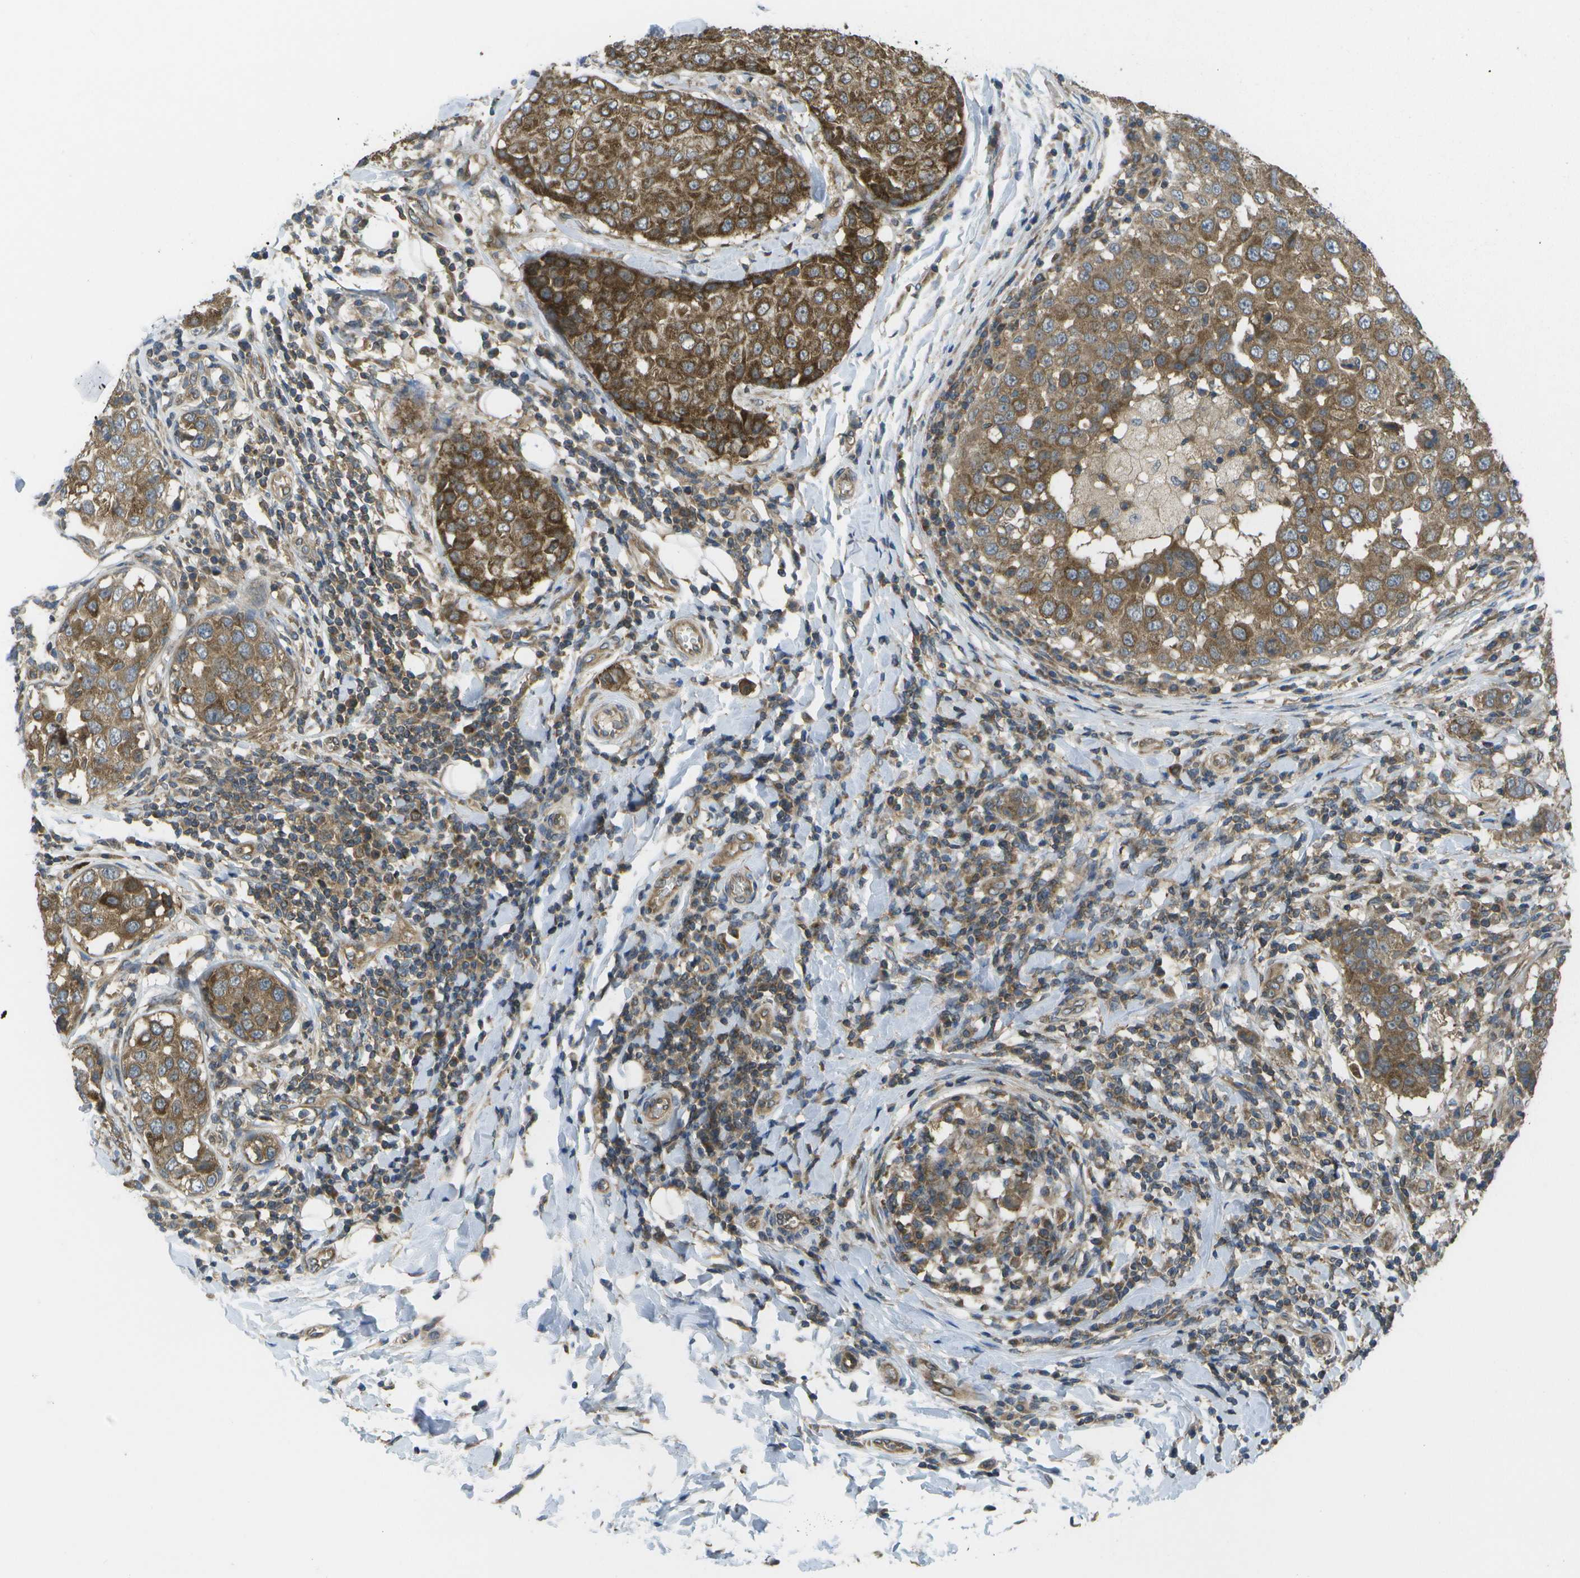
{"staining": {"intensity": "strong", "quantity": ">75%", "location": "cytoplasmic/membranous"}, "tissue": "breast cancer", "cell_type": "Tumor cells", "image_type": "cancer", "snomed": [{"axis": "morphology", "description": "Duct carcinoma"}, {"axis": "topography", "description": "Breast"}], "caption": "Approximately >75% of tumor cells in human breast cancer (intraductal carcinoma) reveal strong cytoplasmic/membranous protein positivity as visualized by brown immunohistochemical staining.", "gene": "DPM3", "patient": {"sex": "female", "age": 27}}